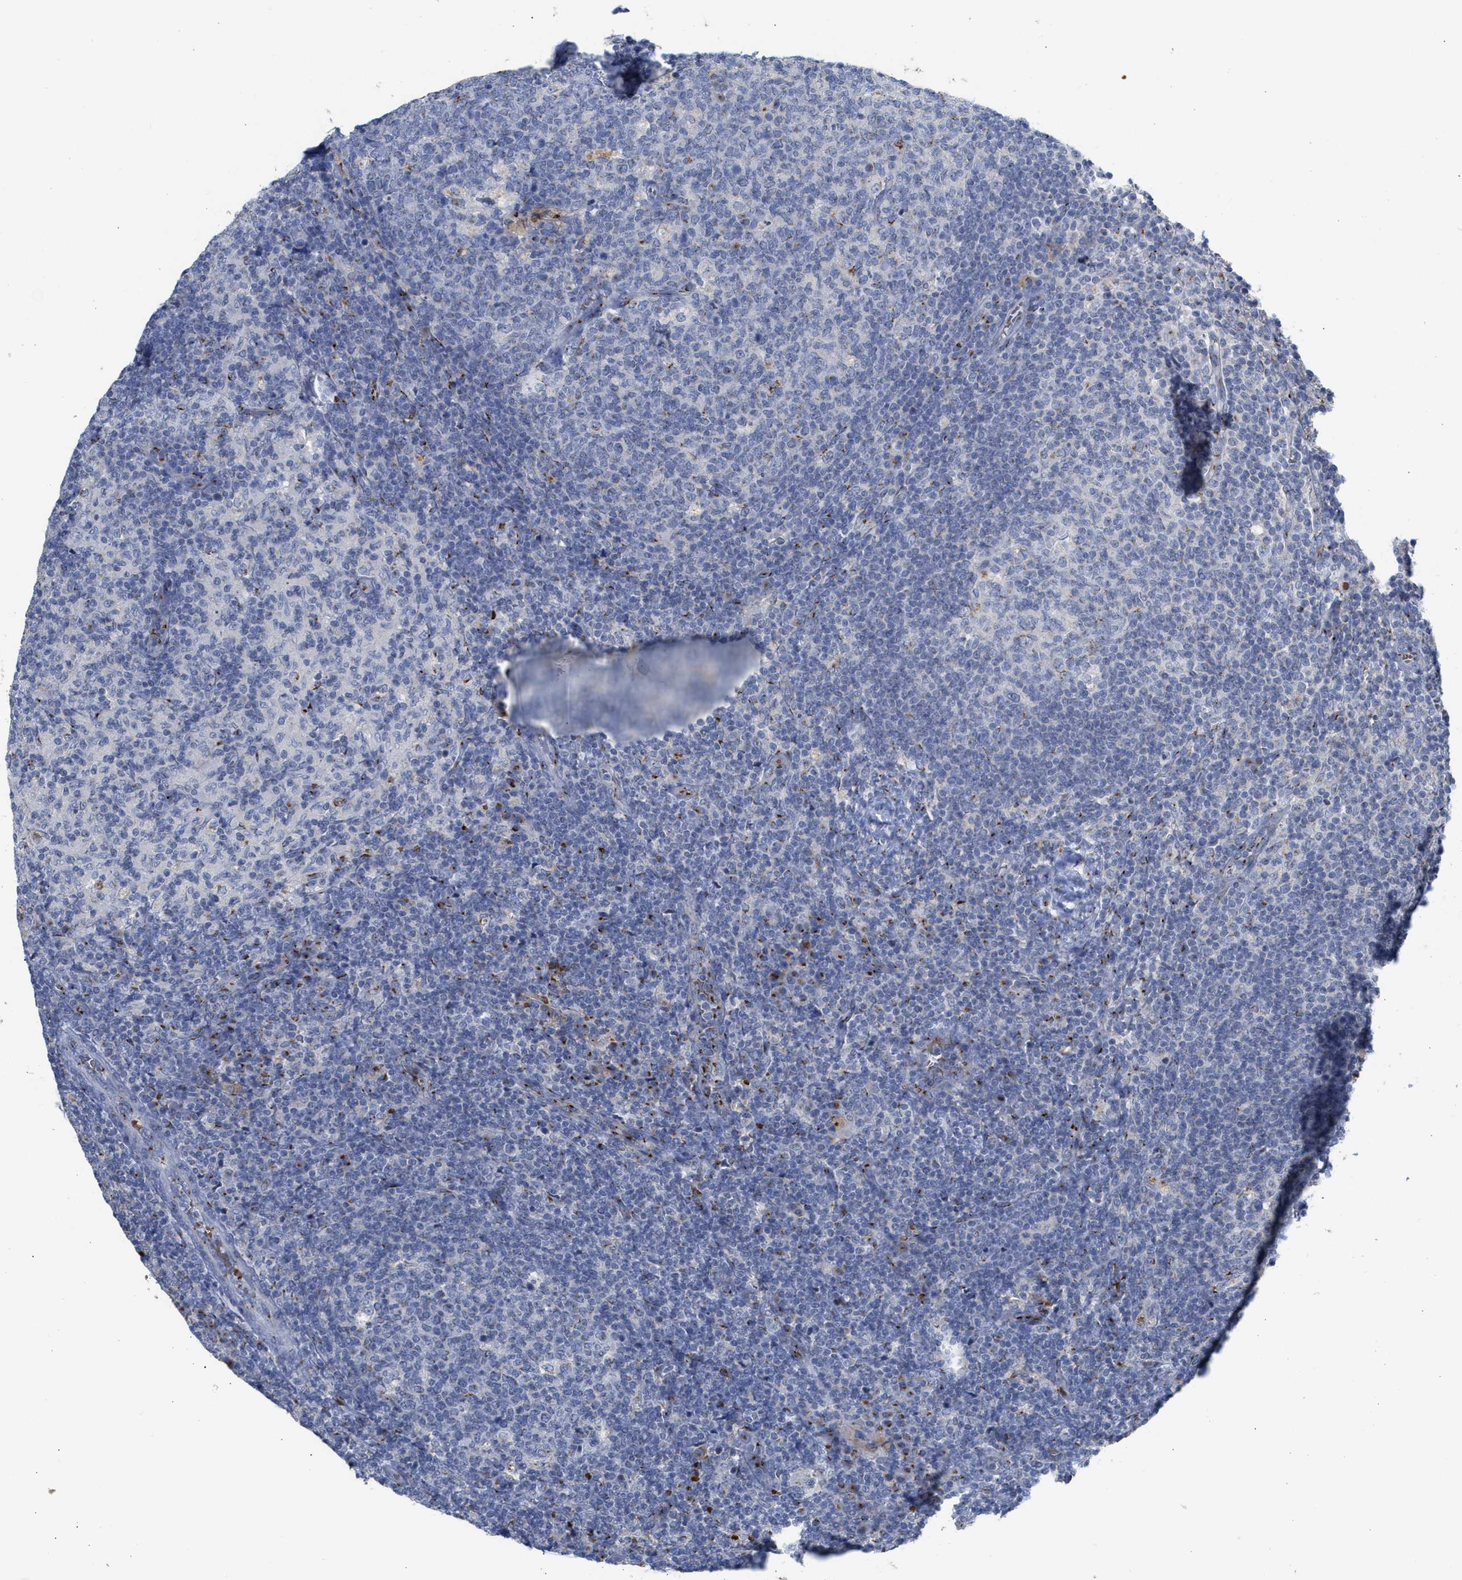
{"staining": {"intensity": "strong", "quantity": "<25%", "location": "cytoplasmic/membranous"}, "tissue": "lymph node", "cell_type": "Germinal center cells", "image_type": "normal", "snomed": [{"axis": "morphology", "description": "Normal tissue, NOS"}, {"axis": "morphology", "description": "Inflammation, NOS"}, {"axis": "topography", "description": "Lymph node"}], "caption": "The micrograph displays a brown stain indicating the presence of a protein in the cytoplasmic/membranous of germinal center cells in lymph node.", "gene": "CCL2", "patient": {"sex": "male", "age": 55}}